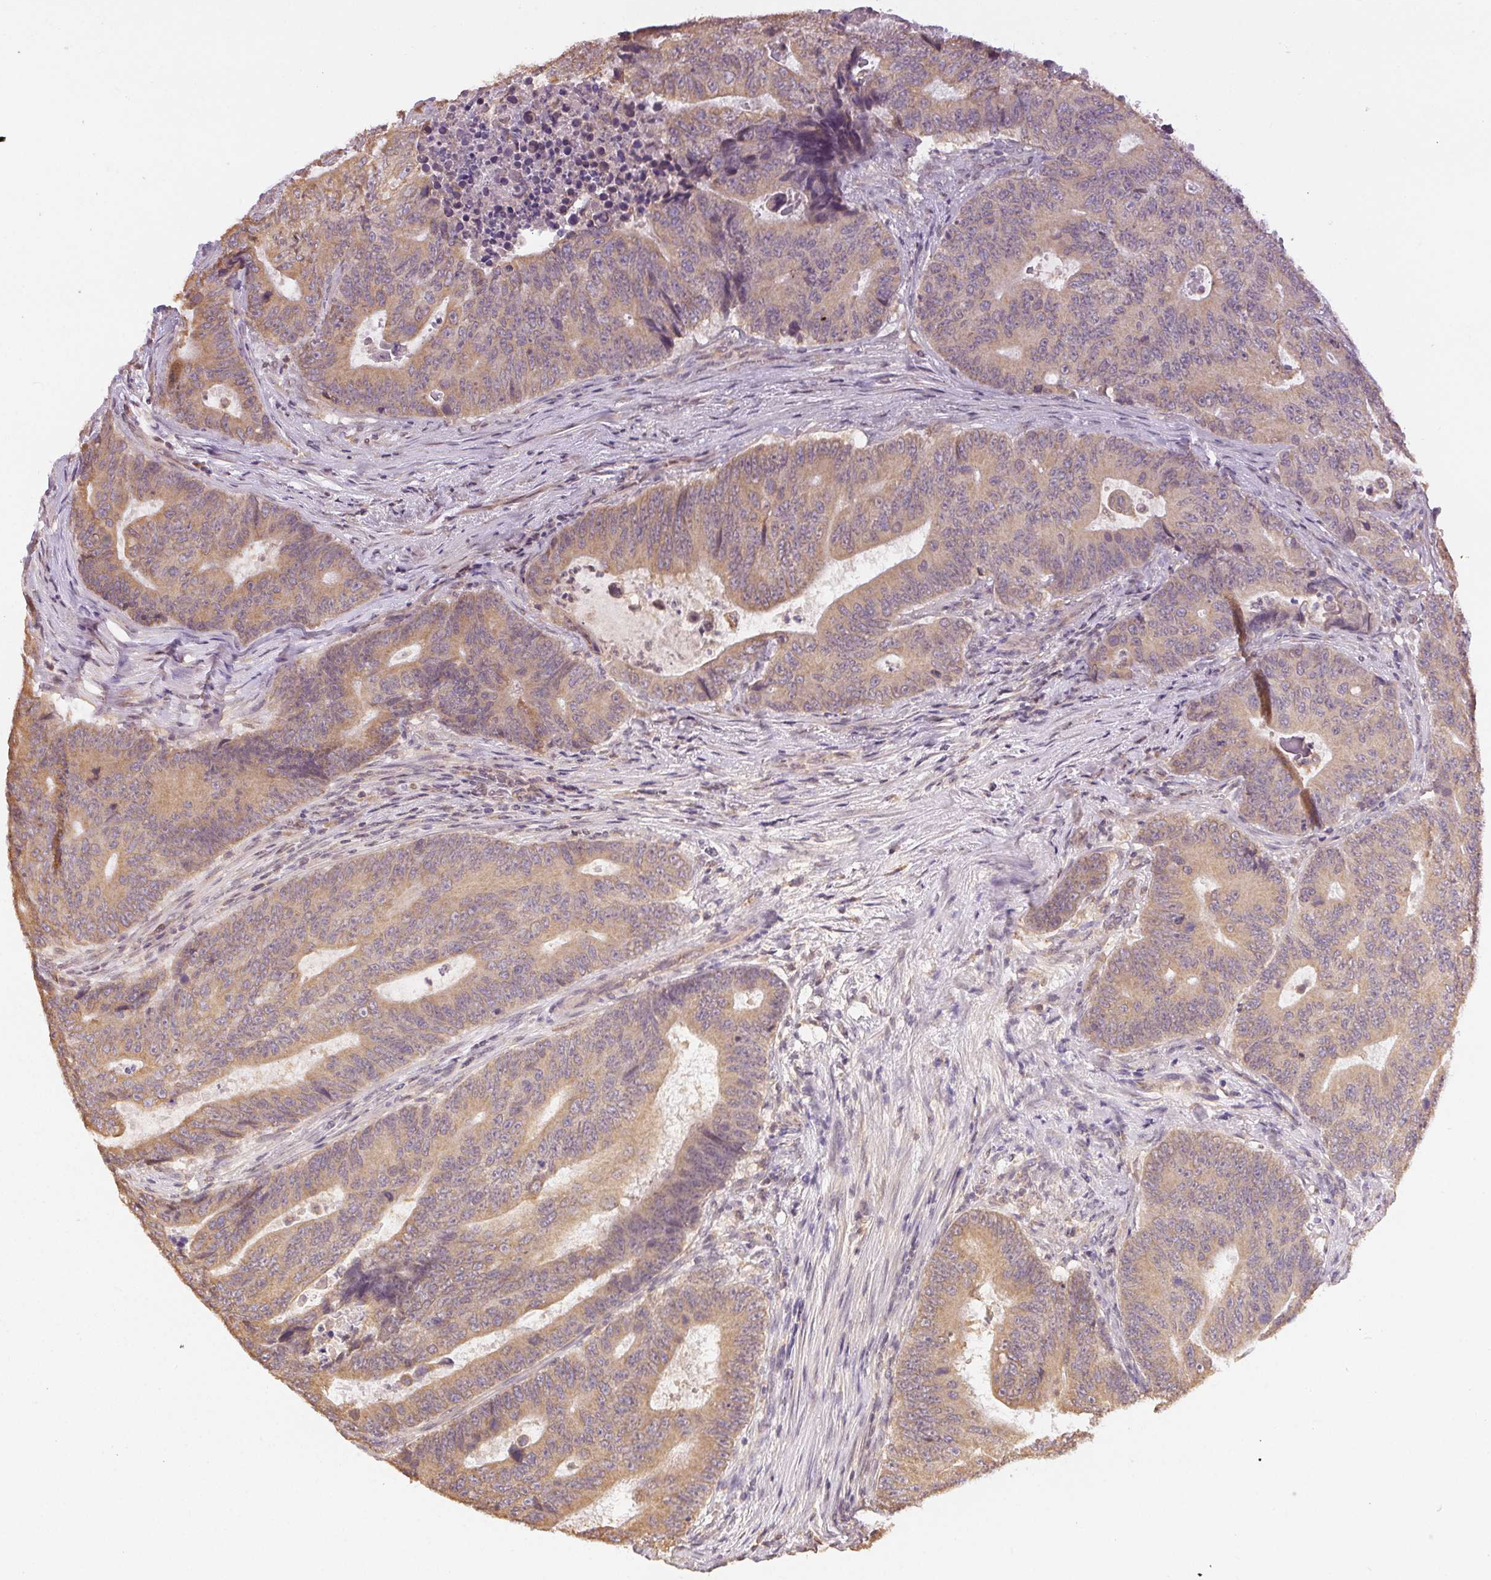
{"staining": {"intensity": "weak", "quantity": "25%-75%", "location": "cytoplasmic/membranous"}, "tissue": "colorectal cancer", "cell_type": "Tumor cells", "image_type": "cancer", "snomed": [{"axis": "morphology", "description": "Adenocarcinoma, NOS"}, {"axis": "topography", "description": "Colon"}], "caption": "Immunohistochemistry (IHC) histopathology image of human colorectal adenocarcinoma stained for a protein (brown), which reveals low levels of weak cytoplasmic/membranous positivity in about 25%-75% of tumor cells.", "gene": "SEZ6L2", "patient": {"sex": "female", "age": 48}}